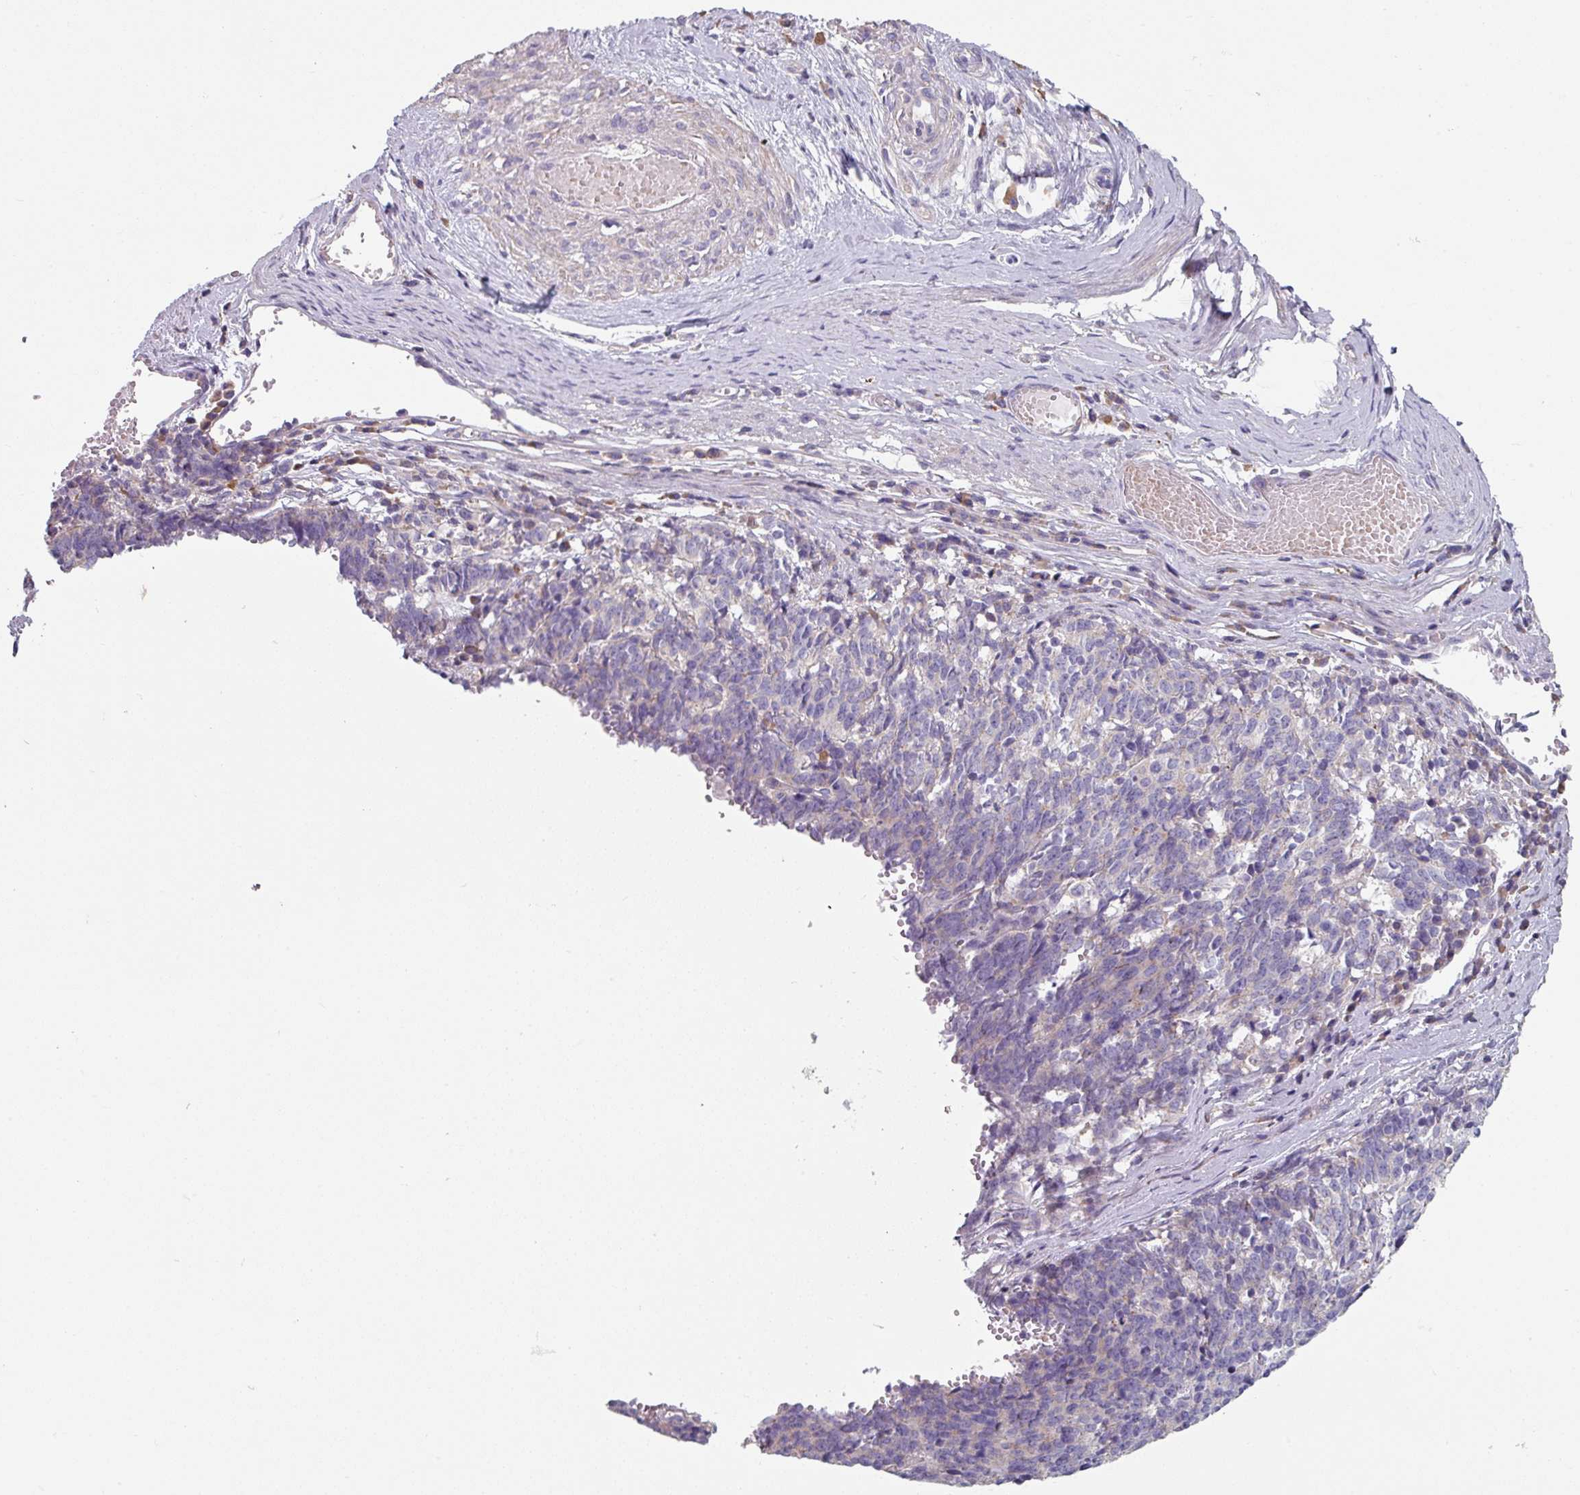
{"staining": {"intensity": "negative", "quantity": "none", "location": "none"}, "tissue": "cervical cancer", "cell_type": "Tumor cells", "image_type": "cancer", "snomed": [{"axis": "morphology", "description": "Squamous cell carcinoma, NOS"}, {"axis": "topography", "description": "Cervix"}], "caption": "Tumor cells show no significant expression in cervical cancer (squamous cell carcinoma).", "gene": "TMEM132A", "patient": {"sex": "female", "age": 29}}